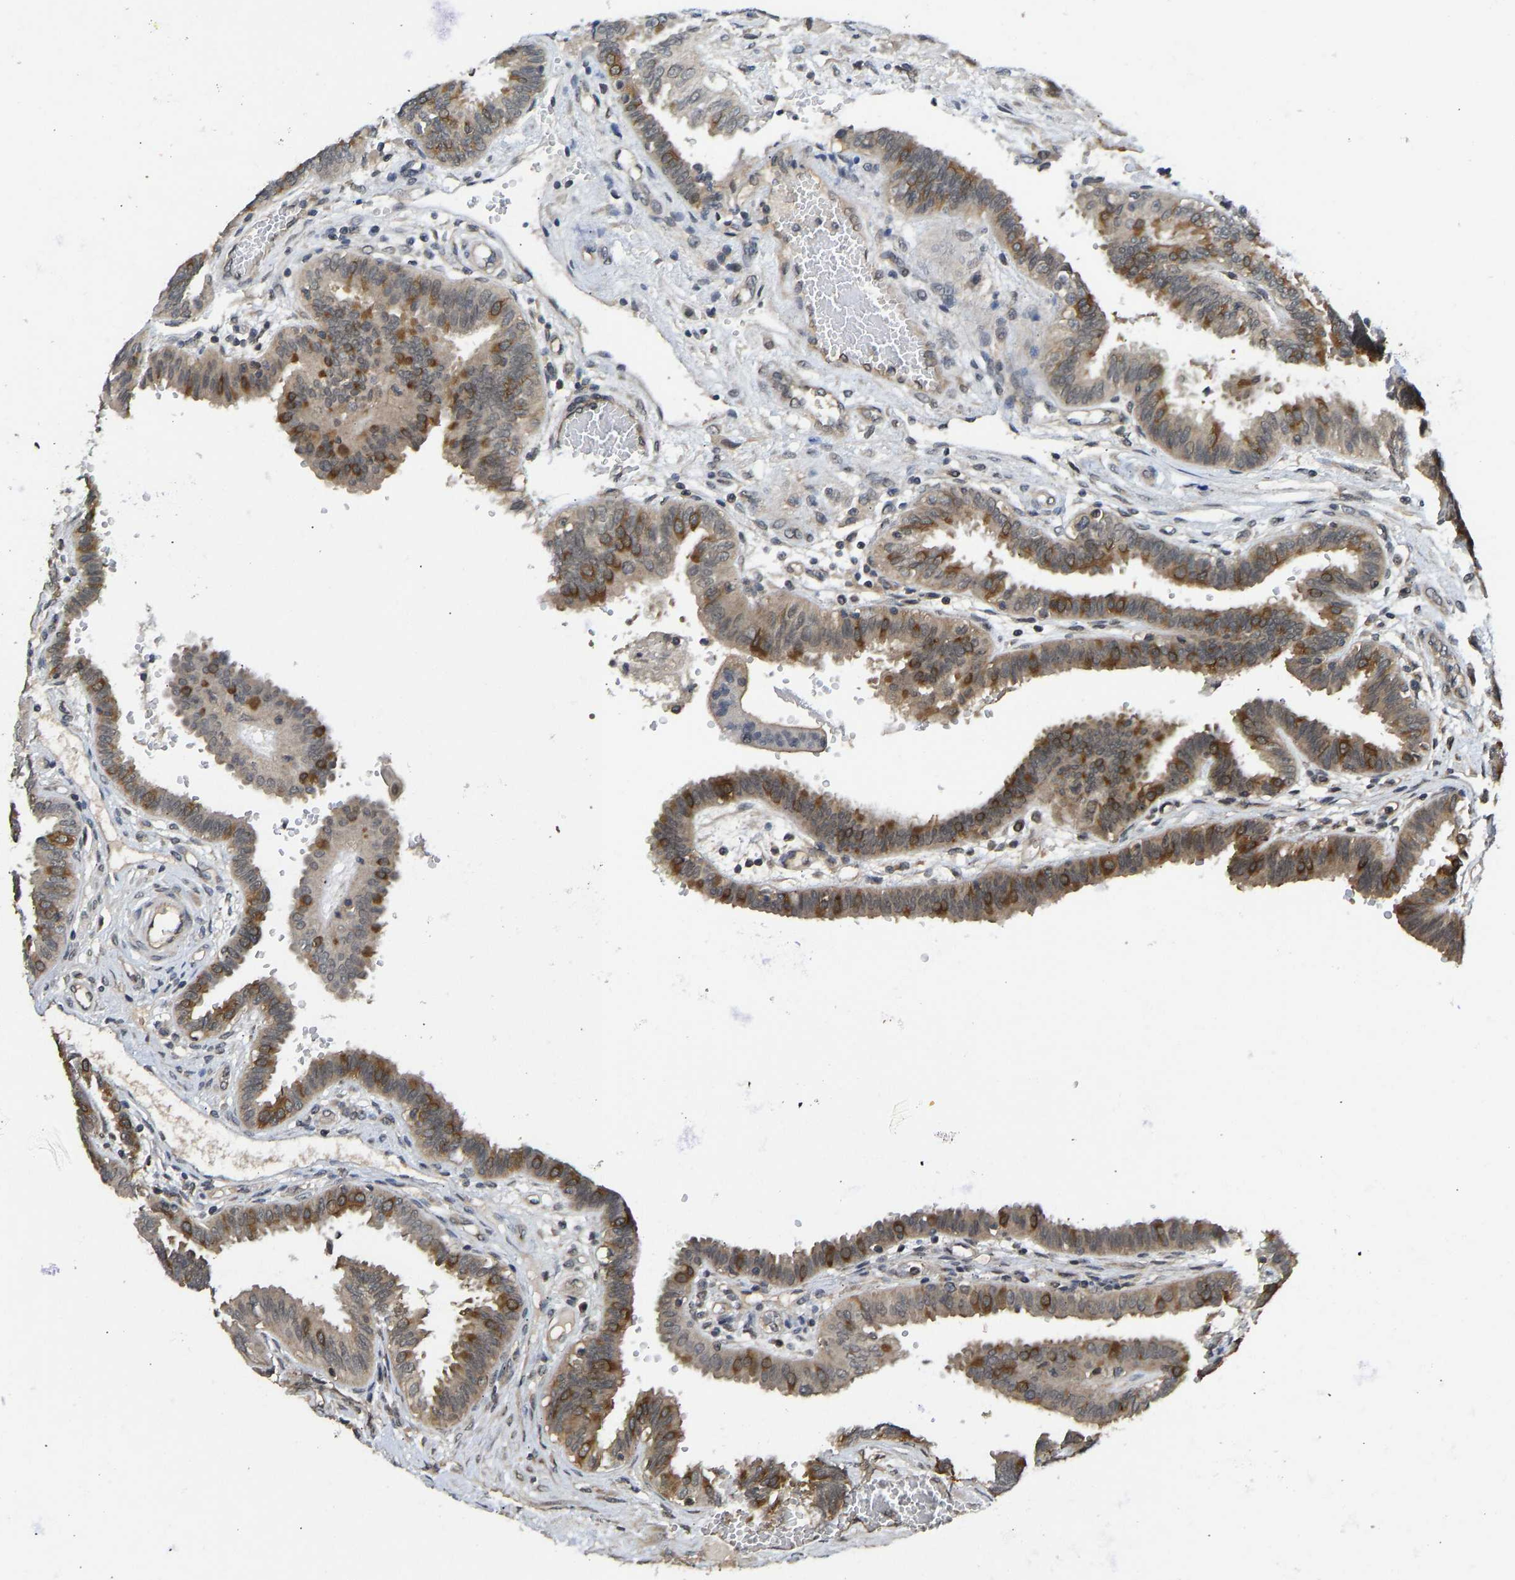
{"staining": {"intensity": "moderate", "quantity": ">75%", "location": "cytoplasmic/membranous"}, "tissue": "fallopian tube", "cell_type": "Glandular cells", "image_type": "normal", "snomed": [{"axis": "morphology", "description": "Normal tissue, NOS"}, {"axis": "topography", "description": "Fallopian tube"}, {"axis": "topography", "description": "Placenta"}], "caption": "Protein expression analysis of normal human fallopian tube reveals moderate cytoplasmic/membranous staining in about >75% of glandular cells.", "gene": "NDRG3", "patient": {"sex": "female", "age": 32}}